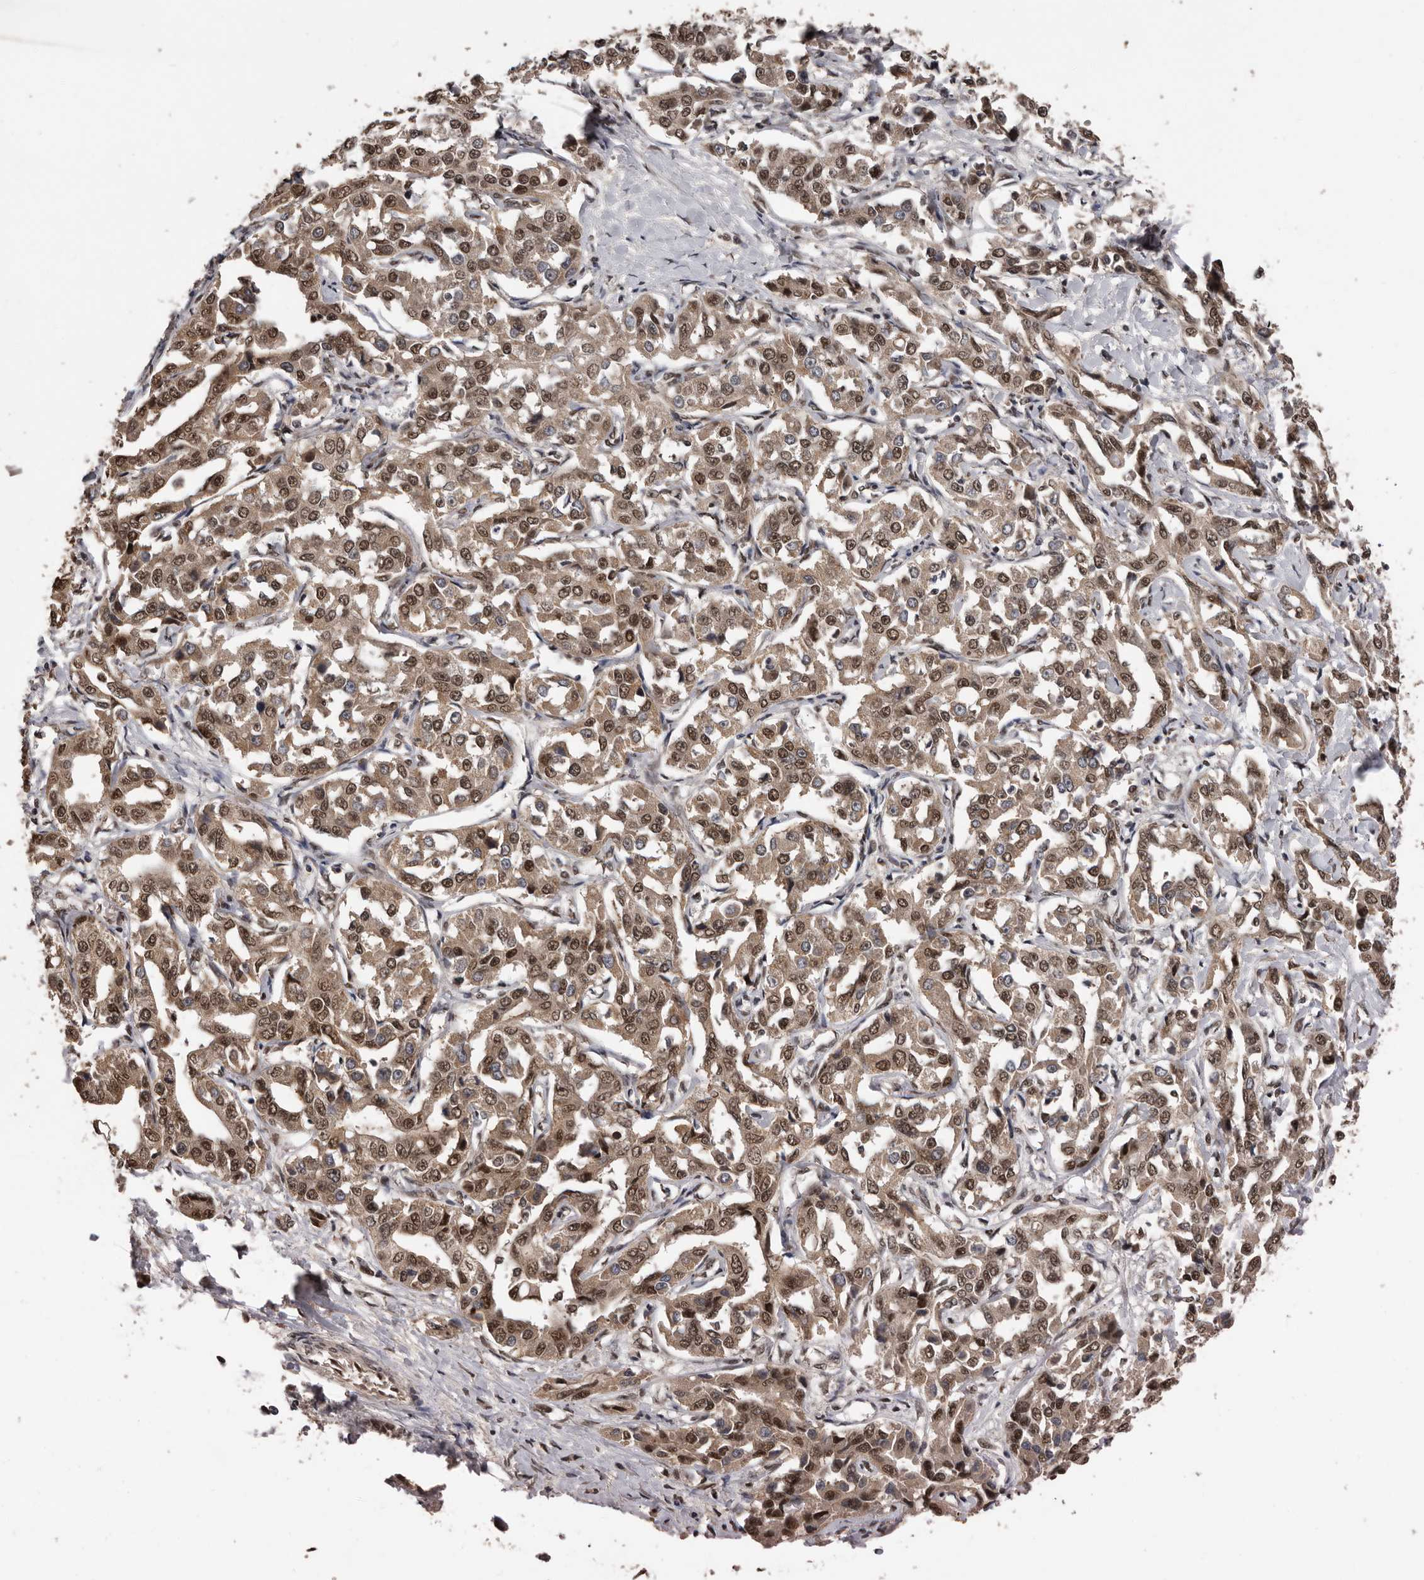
{"staining": {"intensity": "moderate", "quantity": ">75%", "location": "cytoplasmic/membranous,nuclear"}, "tissue": "liver cancer", "cell_type": "Tumor cells", "image_type": "cancer", "snomed": [{"axis": "morphology", "description": "Cholangiocarcinoma"}, {"axis": "topography", "description": "Liver"}], "caption": "Tumor cells exhibit moderate cytoplasmic/membranous and nuclear positivity in about >75% of cells in liver cancer. The staining is performed using DAB (3,3'-diaminobenzidine) brown chromogen to label protein expression. The nuclei are counter-stained blue using hematoxylin.", "gene": "VPS37A", "patient": {"sex": "male", "age": 59}}